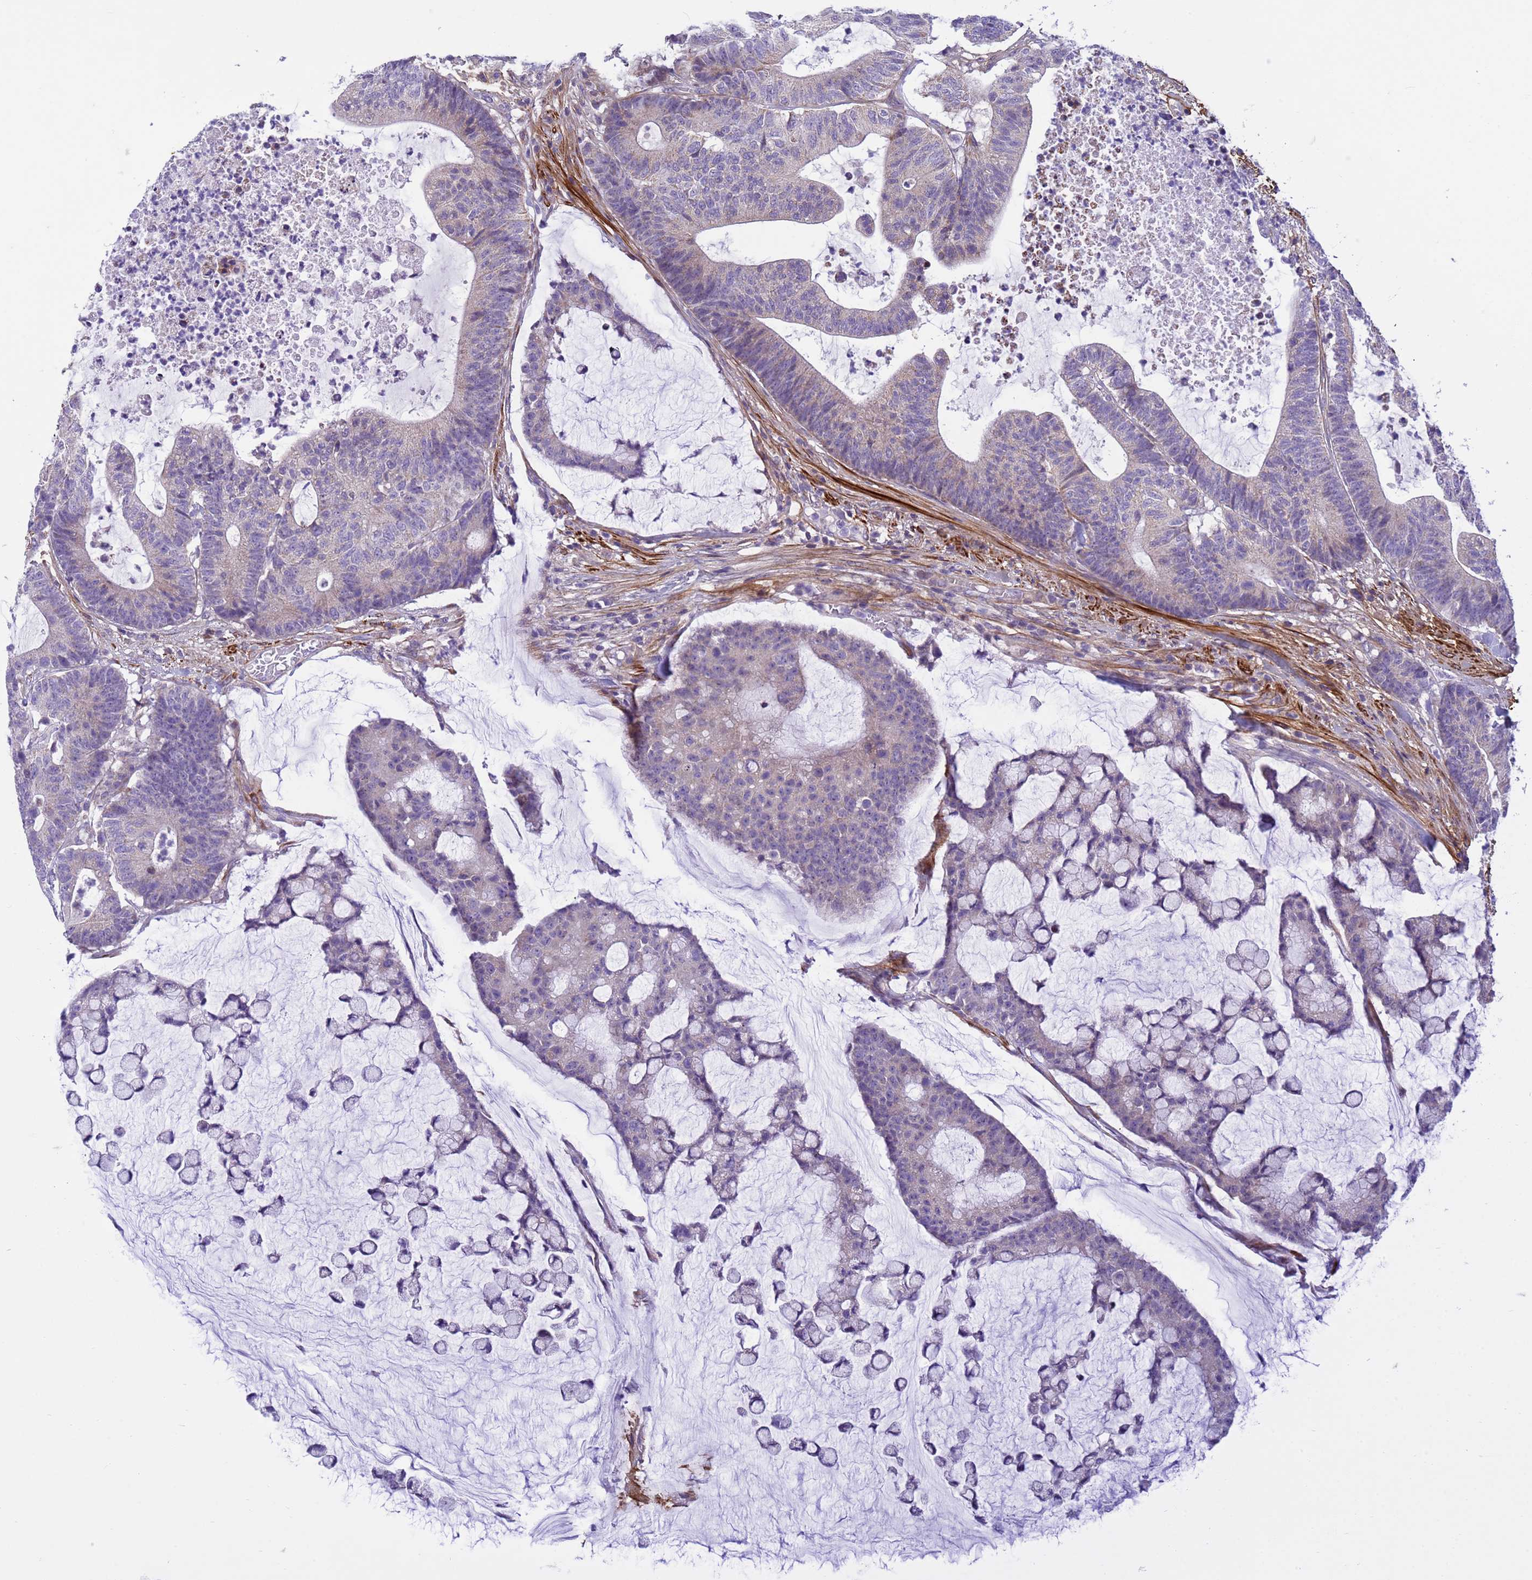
{"staining": {"intensity": "weak", "quantity": "<25%", "location": "cytoplasmic/membranous"}, "tissue": "colorectal cancer", "cell_type": "Tumor cells", "image_type": "cancer", "snomed": [{"axis": "morphology", "description": "Adenocarcinoma, NOS"}, {"axis": "topography", "description": "Colon"}], "caption": "IHC image of colorectal adenocarcinoma stained for a protein (brown), which exhibits no expression in tumor cells.", "gene": "P2RX7", "patient": {"sex": "female", "age": 84}}